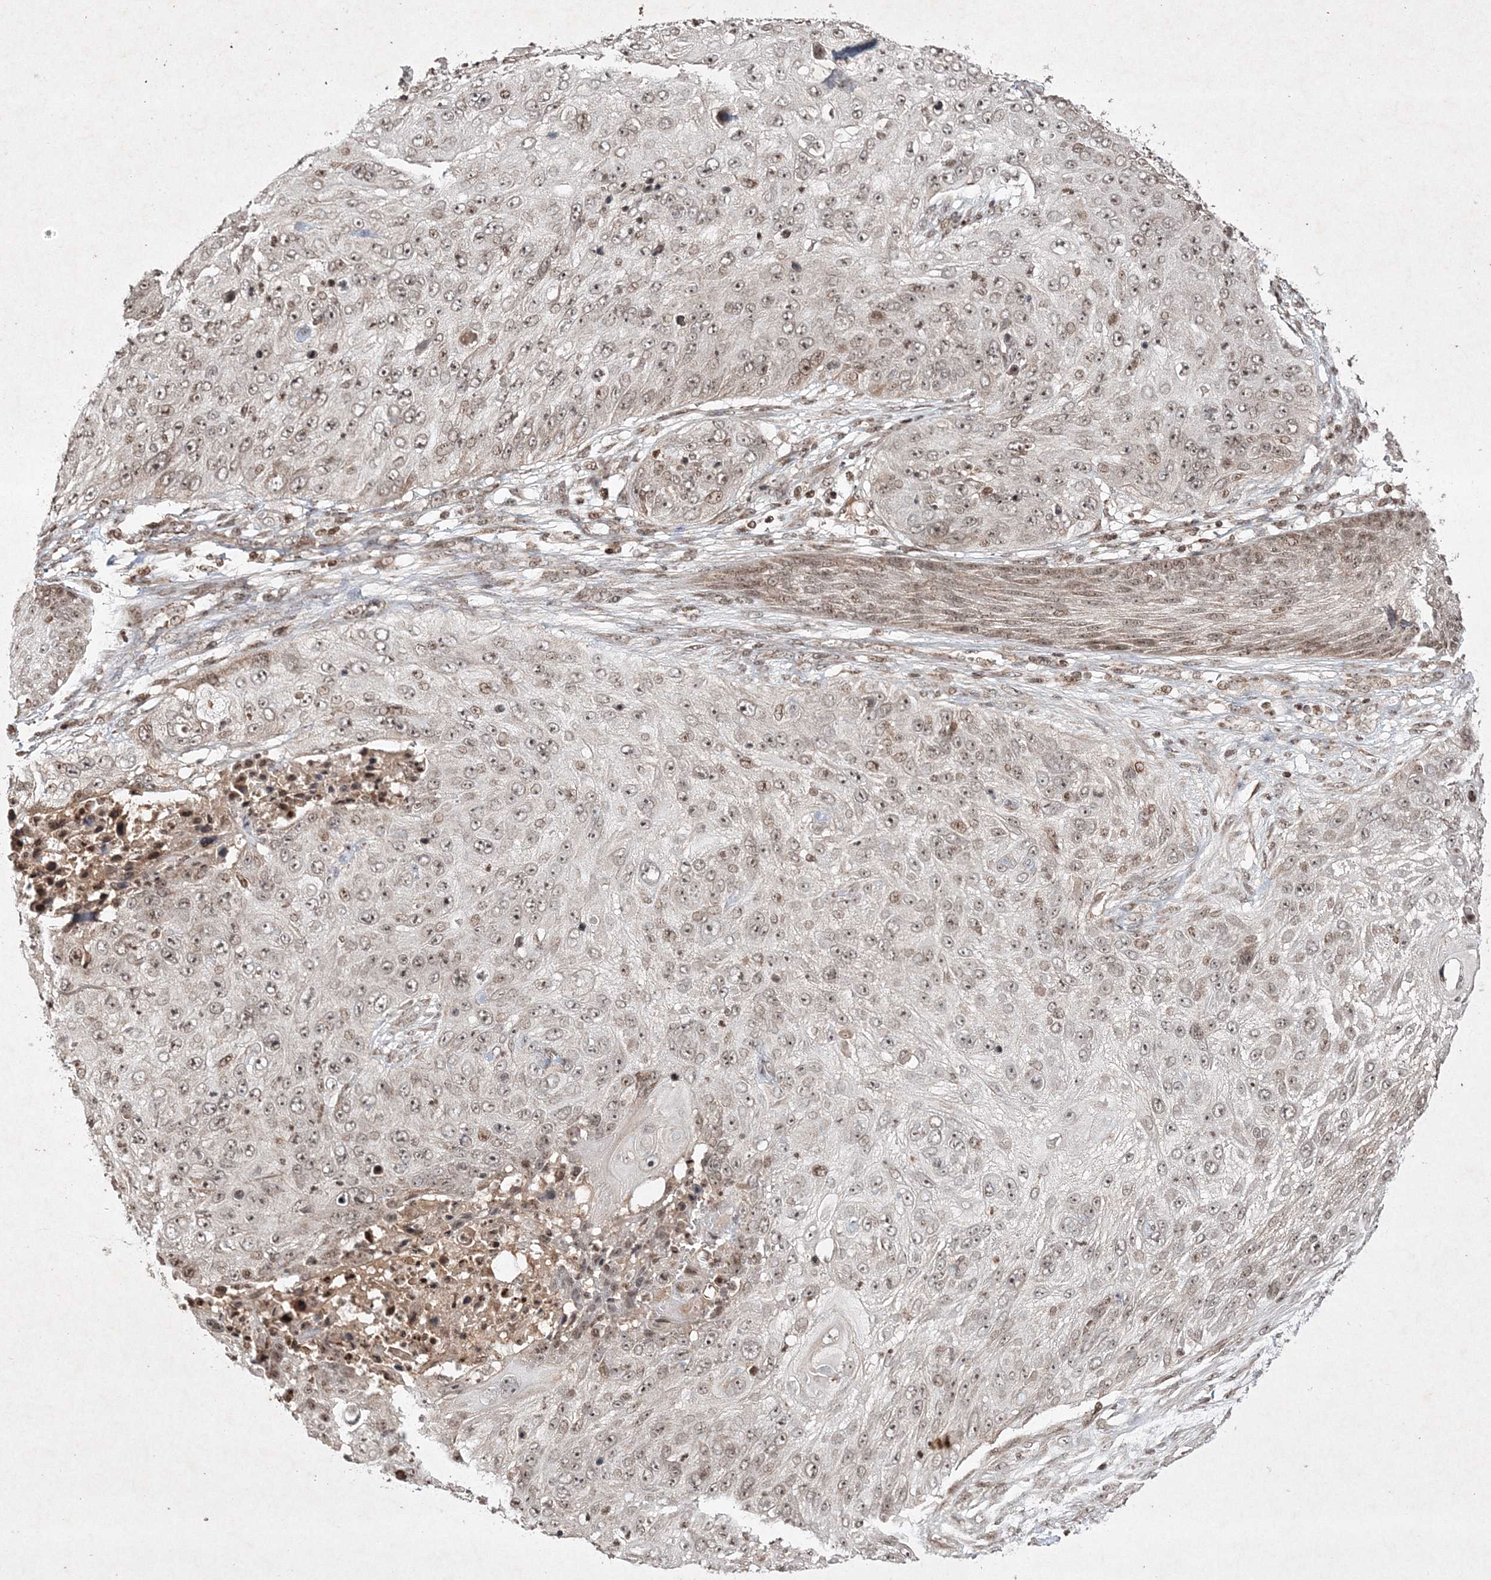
{"staining": {"intensity": "weak", "quantity": ">75%", "location": "nuclear"}, "tissue": "skin cancer", "cell_type": "Tumor cells", "image_type": "cancer", "snomed": [{"axis": "morphology", "description": "Squamous cell carcinoma, NOS"}, {"axis": "topography", "description": "Skin"}], "caption": "Skin squamous cell carcinoma tissue demonstrates weak nuclear positivity in approximately >75% of tumor cells, visualized by immunohistochemistry.", "gene": "CARM1", "patient": {"sex": "female", "age": 80}}